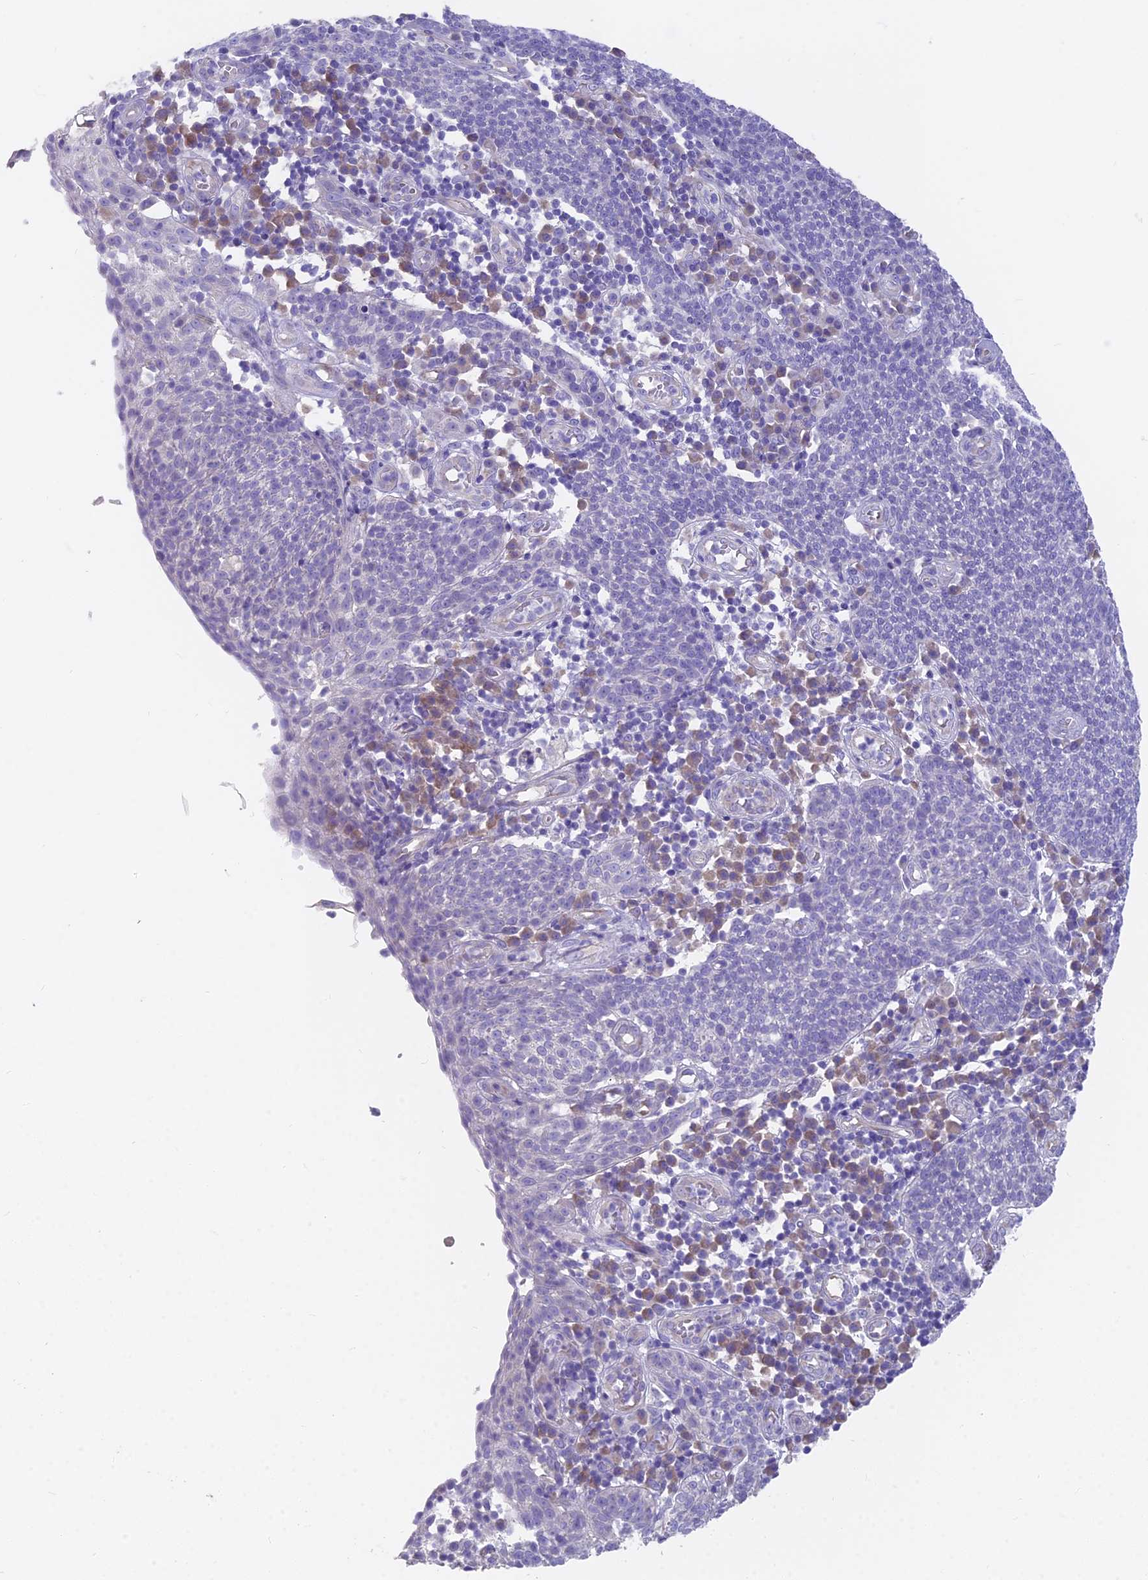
{"staining": {"intensity": "negative", "quantity": "none", "location": "none"}, "tissue": "cervical cancer", "cell_type": "Tumor cells", "image_type": "cancer", "snomed": [{"axis": "morphology", "description": "Squamous cell carcinoma, NOS"}, {"axis": "topography", "description": "Cervix"}], "caption": "There is no significant positivity in tumor cells of cervical cancer (squamous cell carcinoma).", "gene": "FAM168B", "patient": {"sex": "female", "age": 34}}